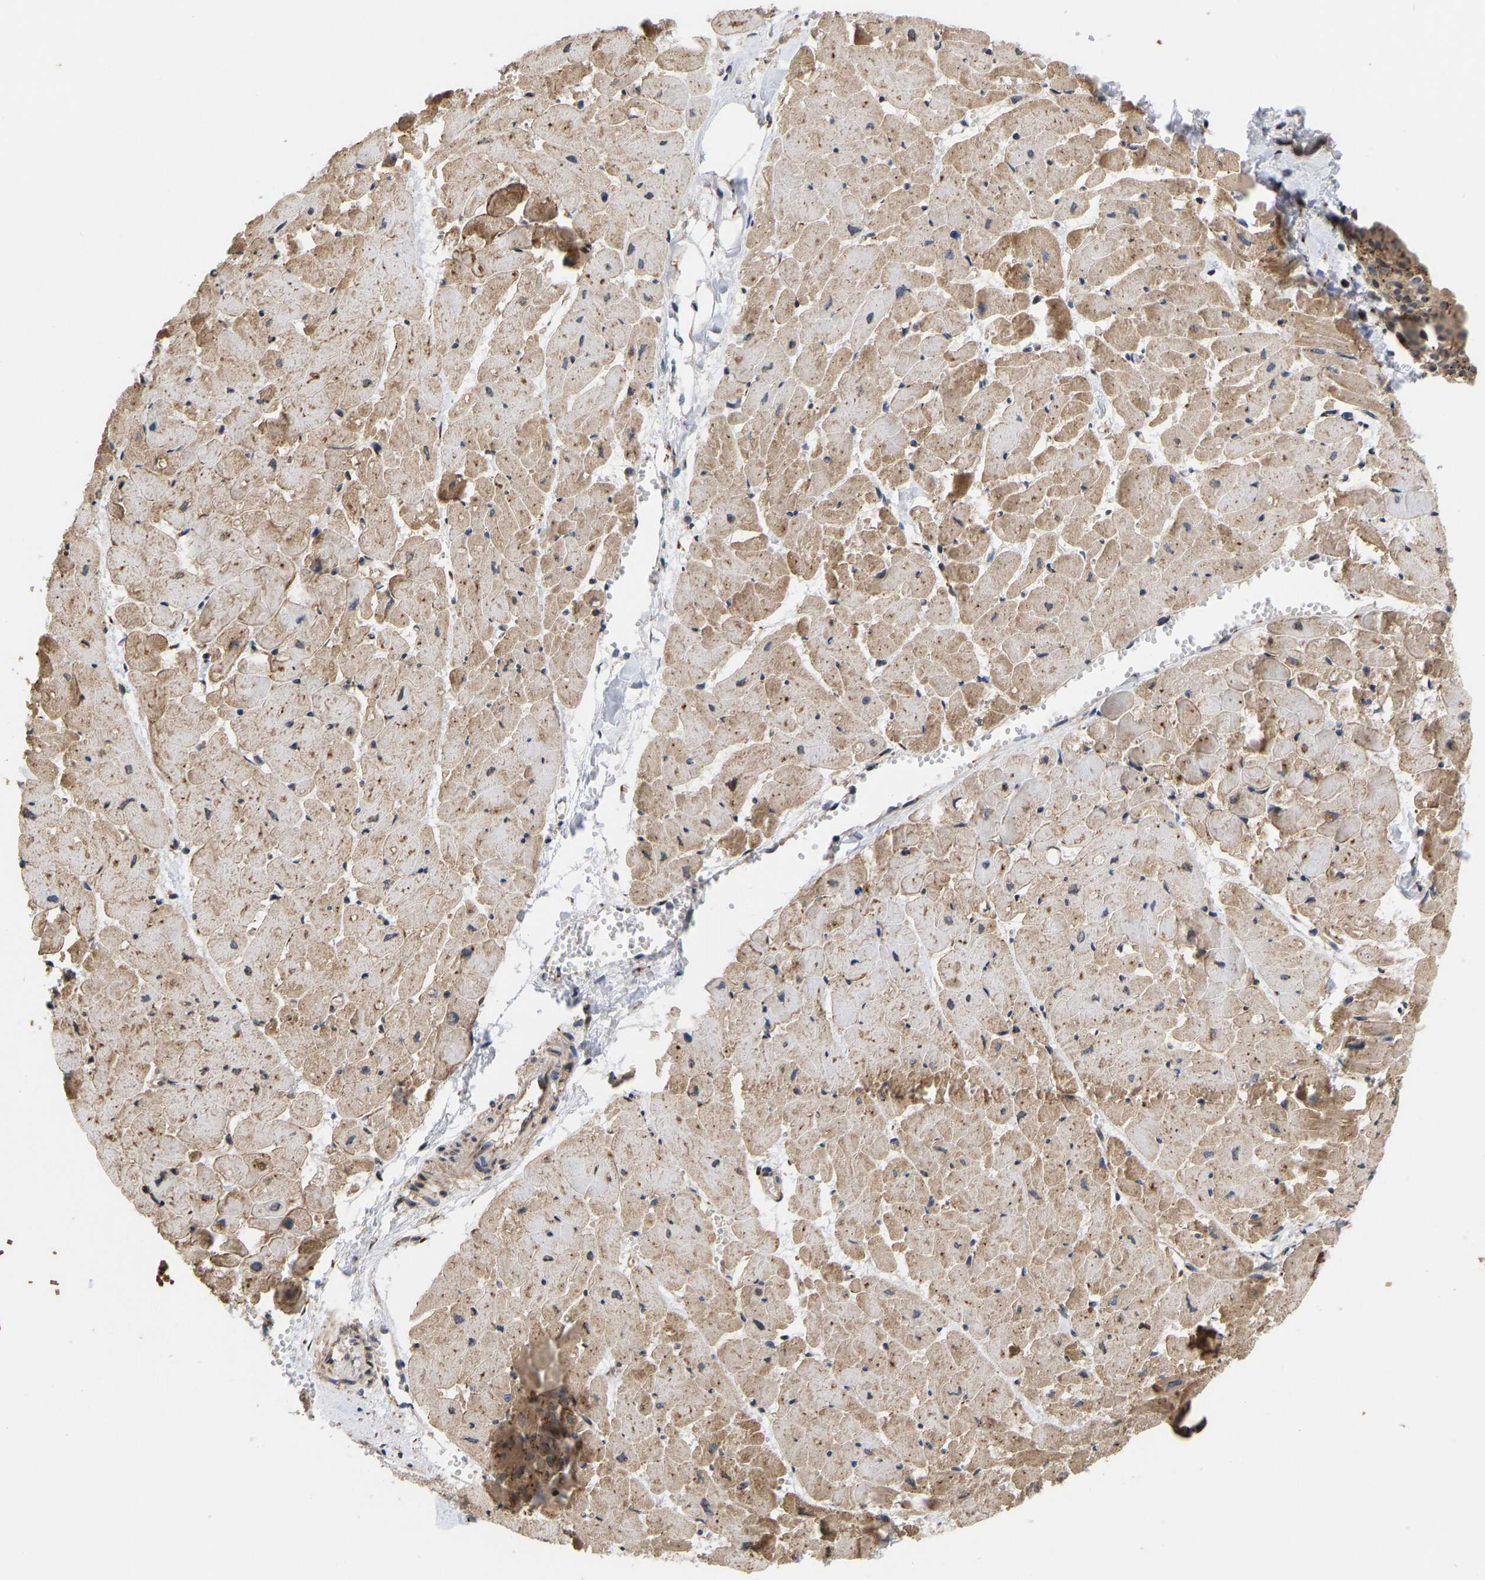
{"staining": {"intensity": "moderate", "quantity": ">75%", "location": "cytoplasmic/membranous"}, "tissue": "heart muscle", "cell_type": "Cardiomyocytes", "image_type": "normal", "snomed": [{"axis": "morphology", "description": "Normal tissue, NOS"}, {"axis": "topography", "description": "Heart"}], "caption": "Immunohistochemical staining of normal human heart muscle demonstrates >75% levels of moderate cytoplasmic/membranous protein expression in approximately >75% of cardiomyocytes. Ihc stains the protein of interest in brown and the nuclei are stained blue.", "gene": "YIPF4", "patient": {"sex": "female", "age": 19}}